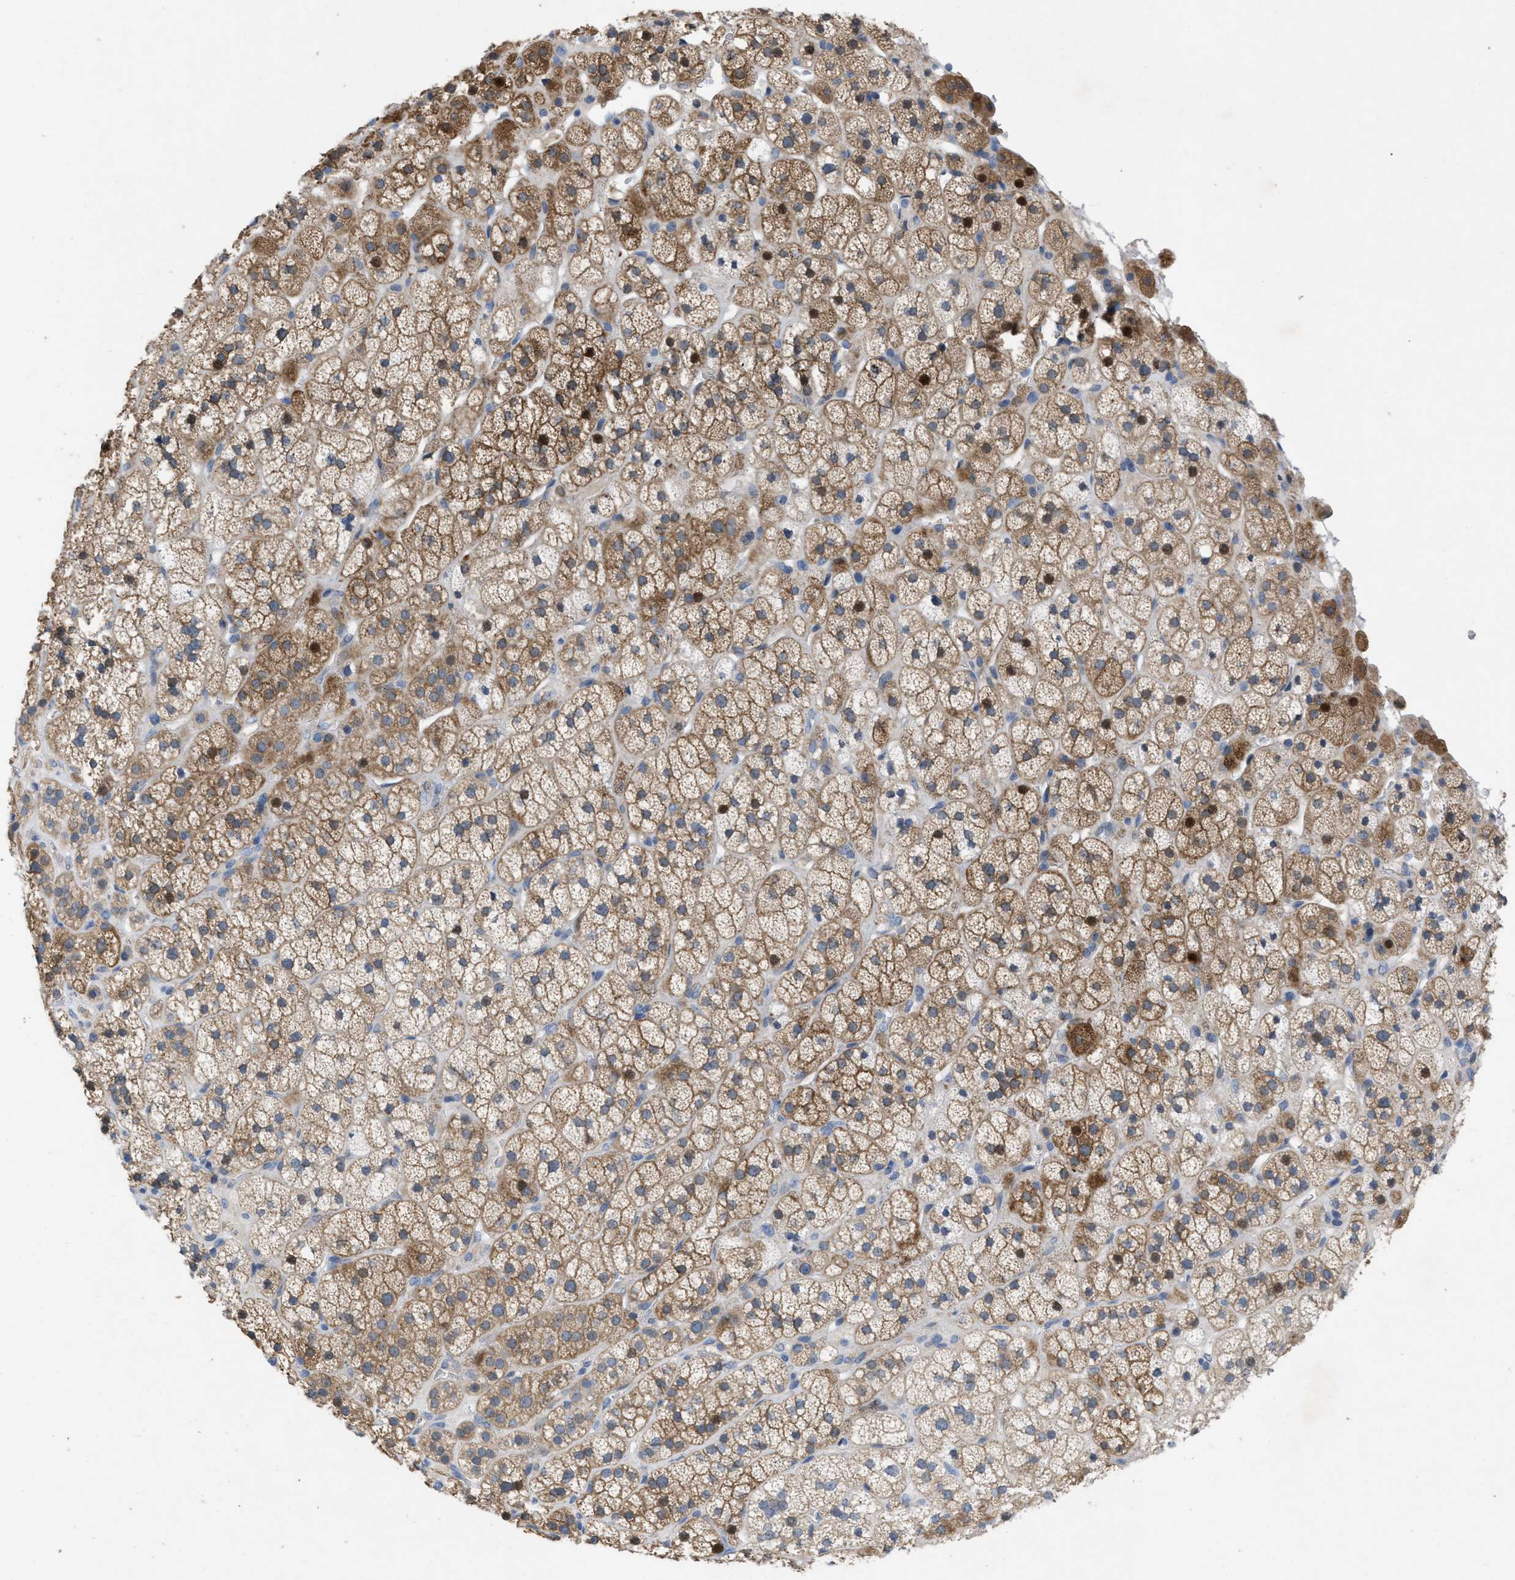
{"staining": {"intensity": "moderate", "quantity": ">75%", "location": "cytoplasmic/membranous,nuclear"}, "tissue": "adrenal gland", "cell_type": "Glandular cells", "image_type": "normal", "snomed": [{"axis": "morphology", "description": "Normal tissue, NOS"}, {"axis": "topography", "description": "Adrenal gland"}], "caption": "Protein analysis of unremarkable adrenal gland reveals moderate cytoplasmic/membranous,nuclear positivity in about >75% of glandular cells. (brown staining indicates protein expression, while blue staining denotes nuclei).", "gene": "PLPPR5", "patient": {"sex": "male", "age": 56}}